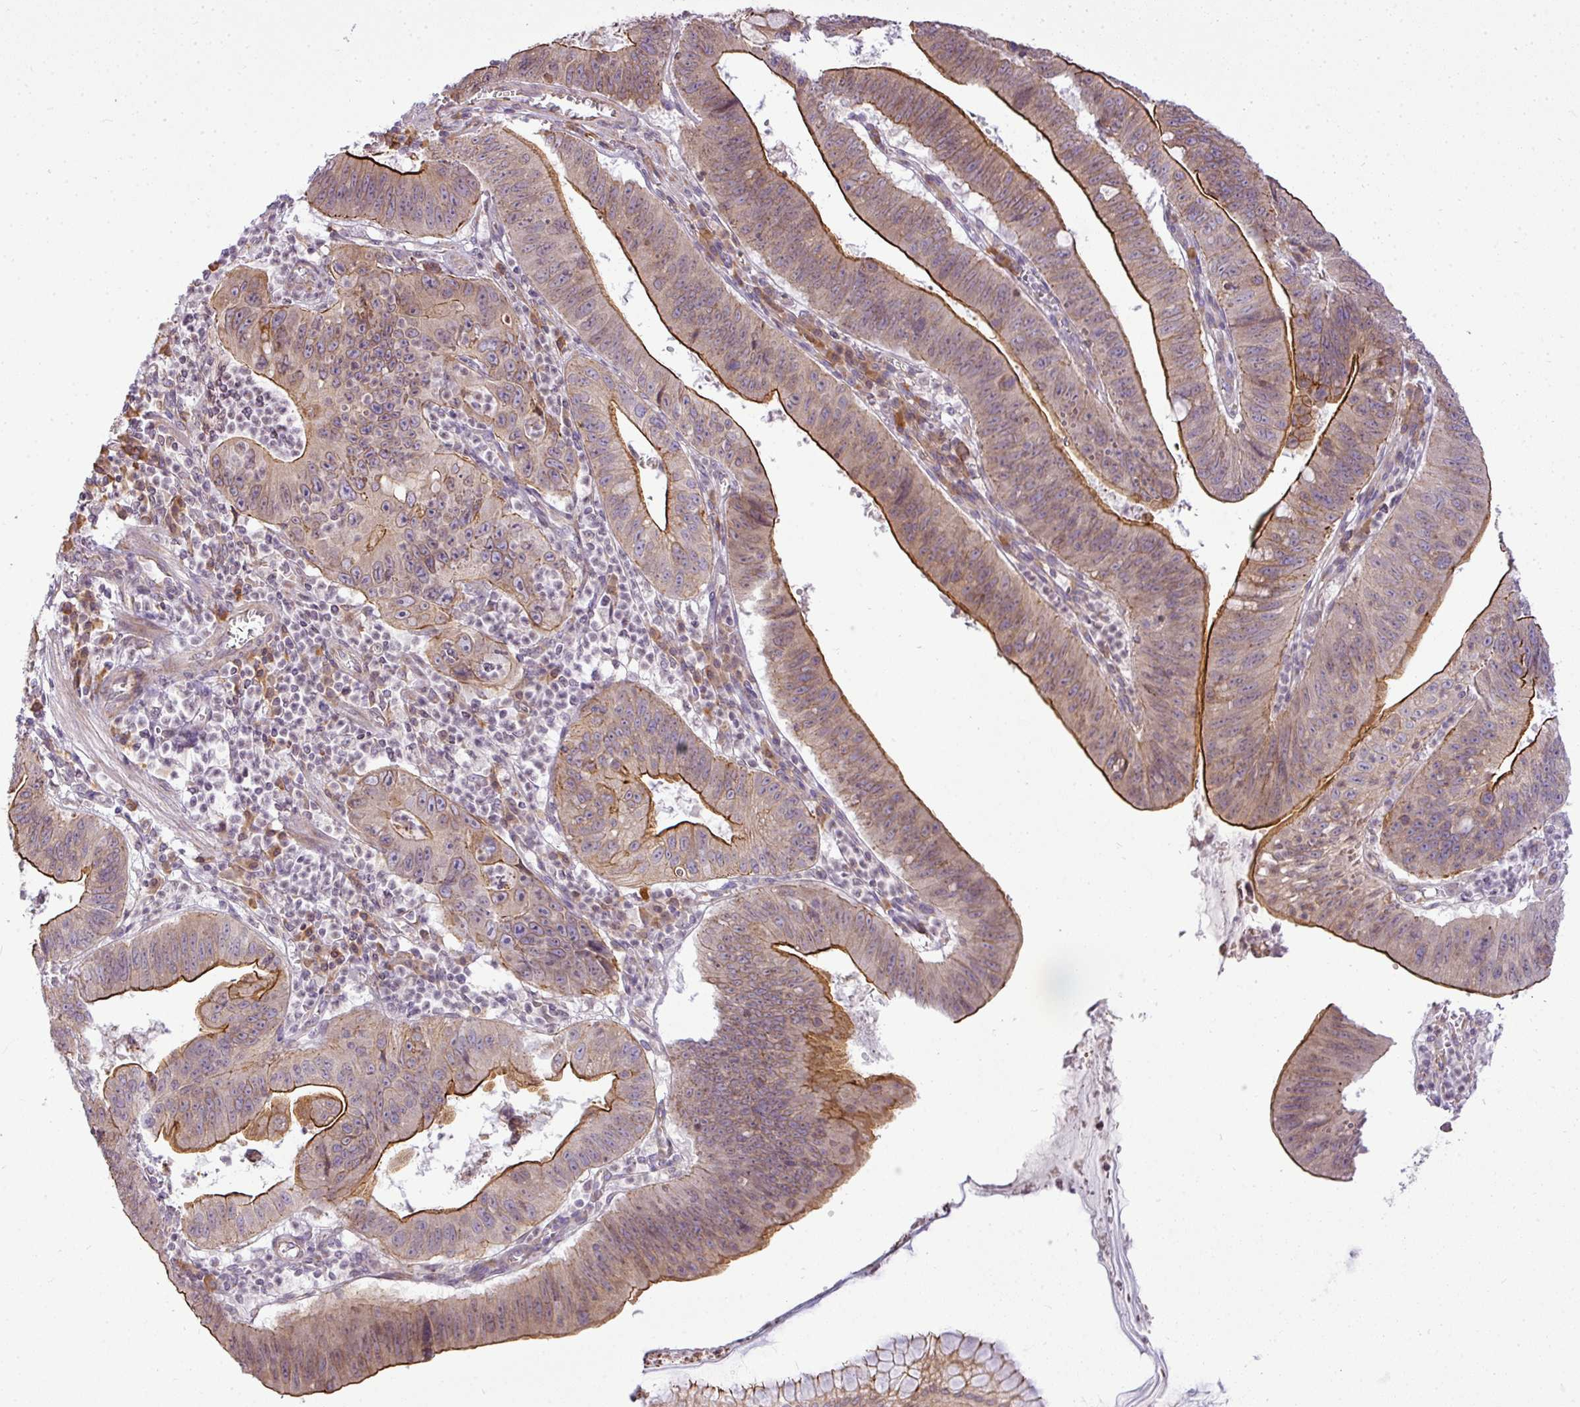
{"staining": {"intensity": "strong", "quantity": "<25%", "location": "cytoplasmic/membranous"}, "tissue": "stomach cancer", "cell_type": "Tumor cells", "image_type": "cancer", "snomed": [{"axis": "morphology", "description": "Adenocarcinoma, NOS"}, {"axis": "topography", "description": "Stomach"}], "caption": "The photomicrograph exhibits a brown stain indicating the presence of a protein in the cytoplasmic/membranous of tumor cells in stomach cancer. (IHC, brightfield microscopy, high magnification).", "gene": "COX18", "patient": {"sex": "male", "age": 59}}